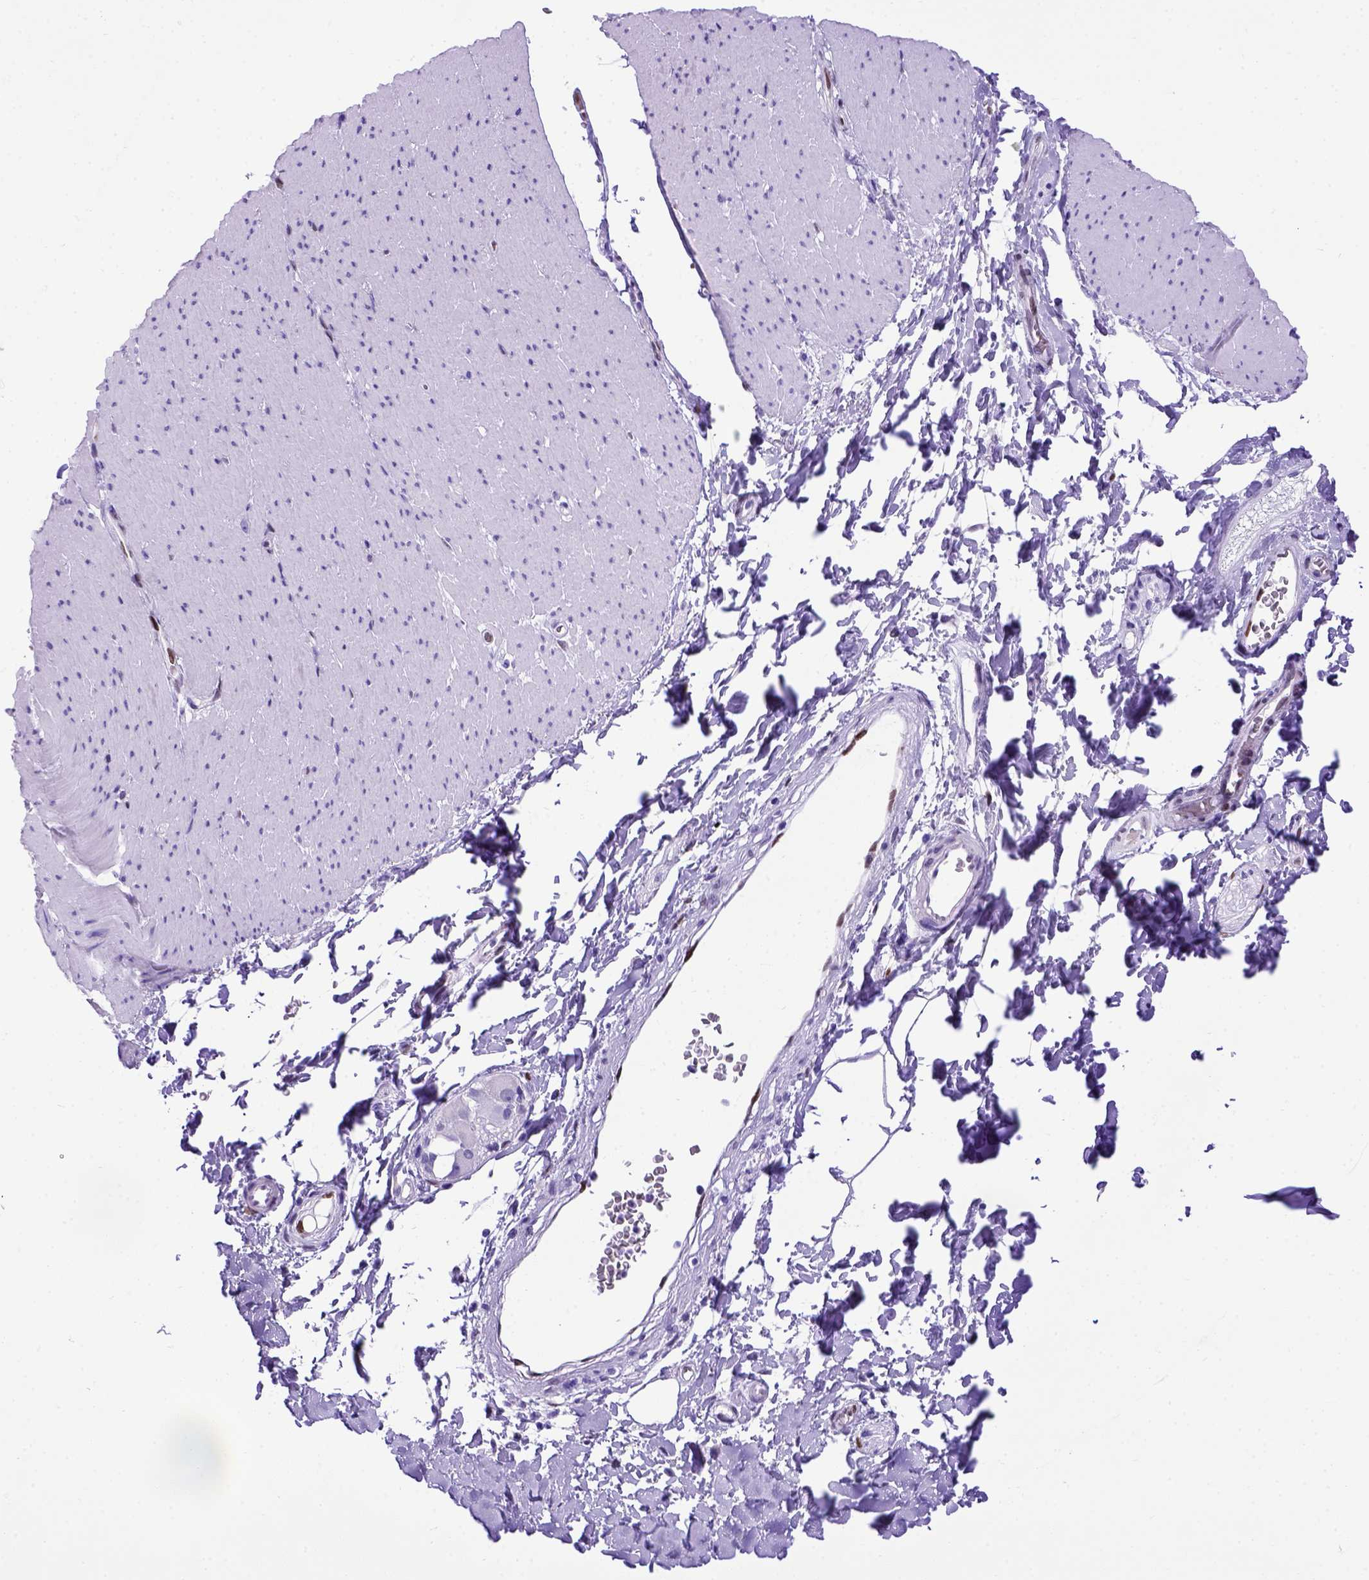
{"staining": {"intensity": "negative", "quantity": "none", "location": "none"}, "tissue": "smooth muscle", "cell_type": "Smooth muscle cells", "image_type": "normal", "snomed": [{"axis": "morphology", "description": "Normal tissue, NOS"}, {"axis": "topography", "description": "Smooth muscle"}, {"axis": "topography", "description": "Rectum"}], "caption": "An image of smooth muscle stained for a protein shows no brown staining in smooth muscle cells.", "gene": "MEOX2", "patient": {"sex": "male", "age": 53}}